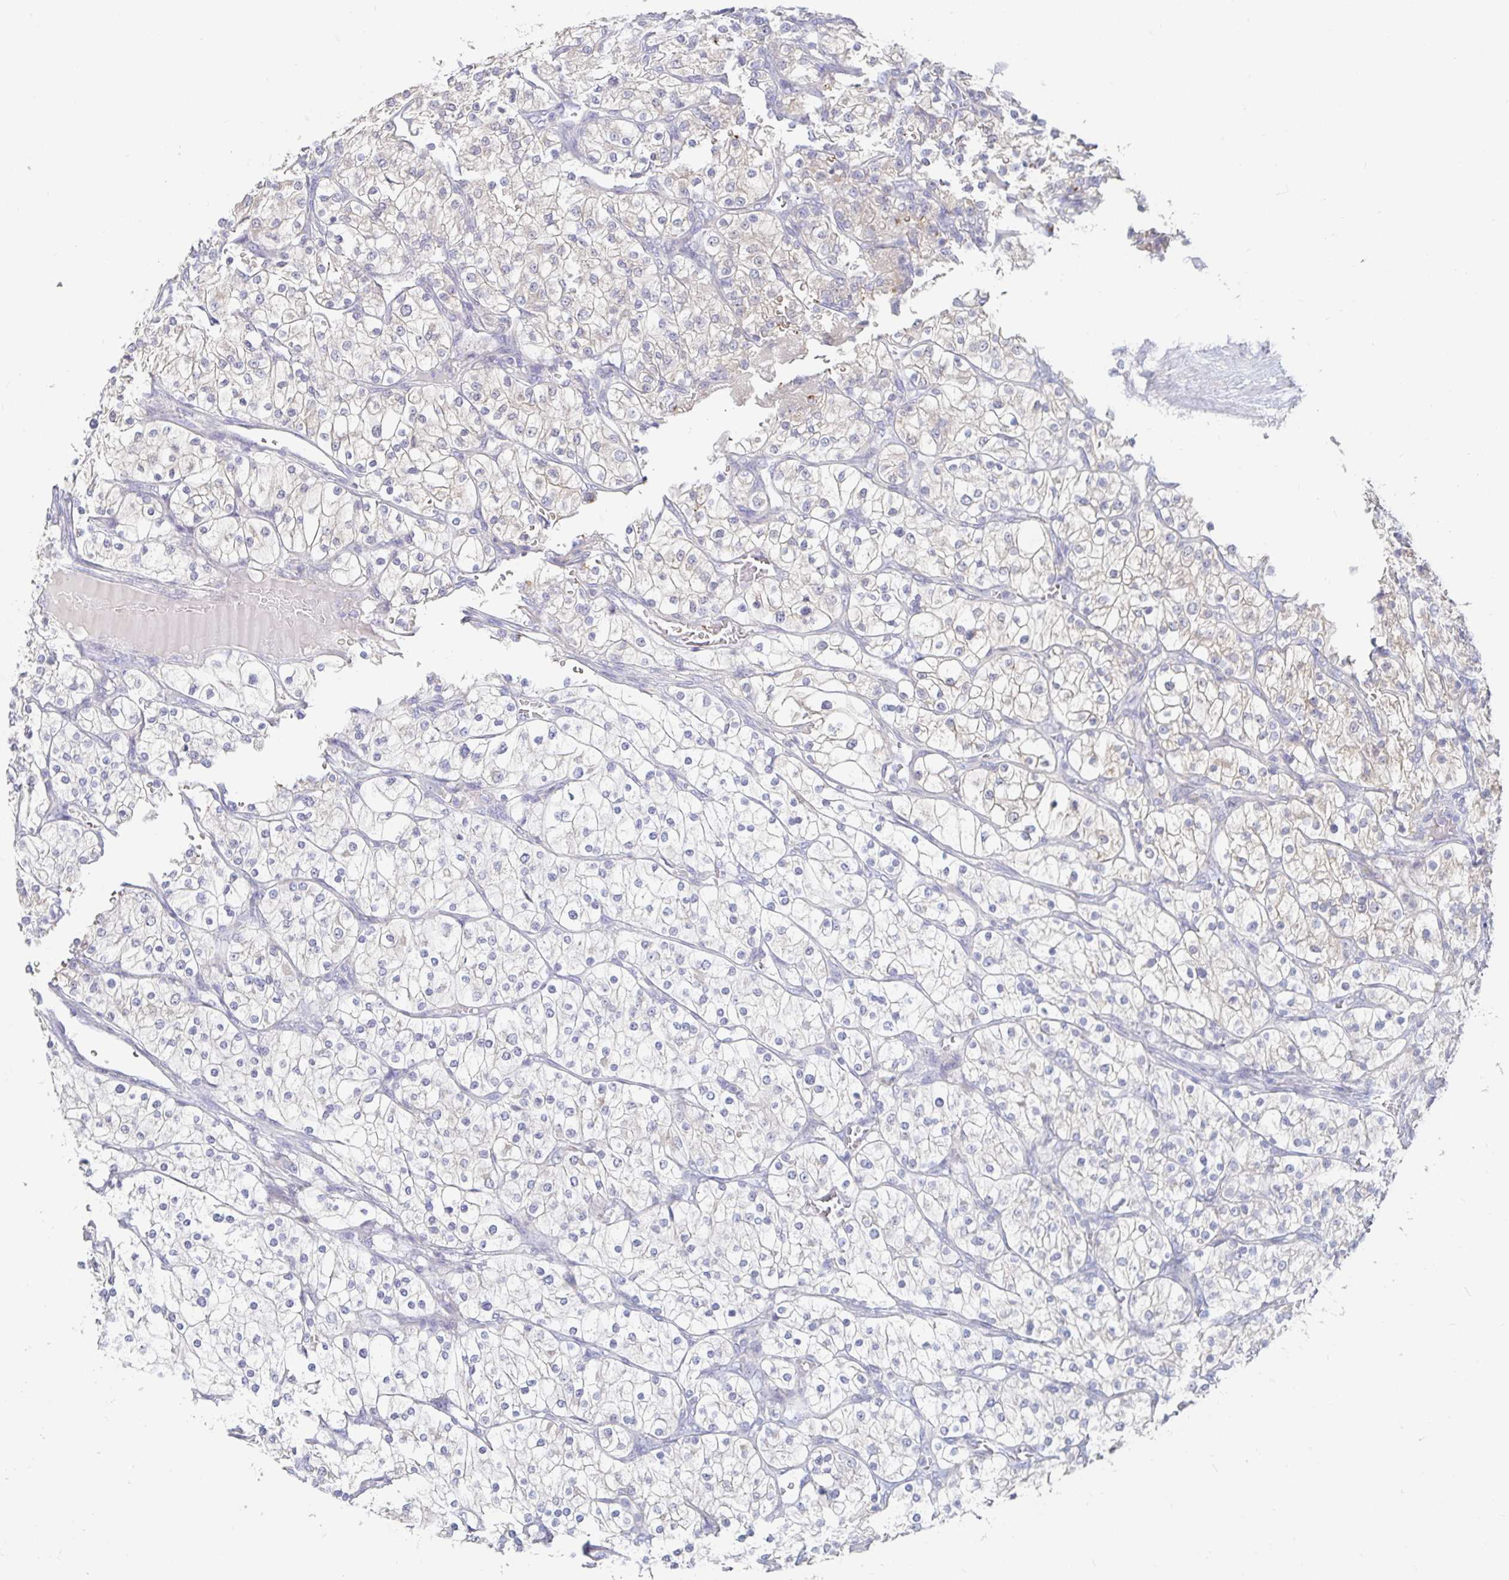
{"staining": {"intensity": "weak", "quantity": "<25%", "location": "cytoplasmic/membranous"}, "tissue": "renal cancer", "cell_type": "Tumor cells", "image_type": "cancer", "snomed": [{"axis": "morphology", "description": "Adenocarcinoma, NOS"}, {"axis": "topography", "description": "Kidney"}], "caption": "This histopathology image is of renal cancer stained with IHC to label a protein in brown with the nuclei are counter-stained blue. There is no expression in tumor cells. (Brightfield microscopy of DAB immunohistochemistry at high magnification).", "gene": "SPPL3", "patient": {"sex": "male", "age": 80}}